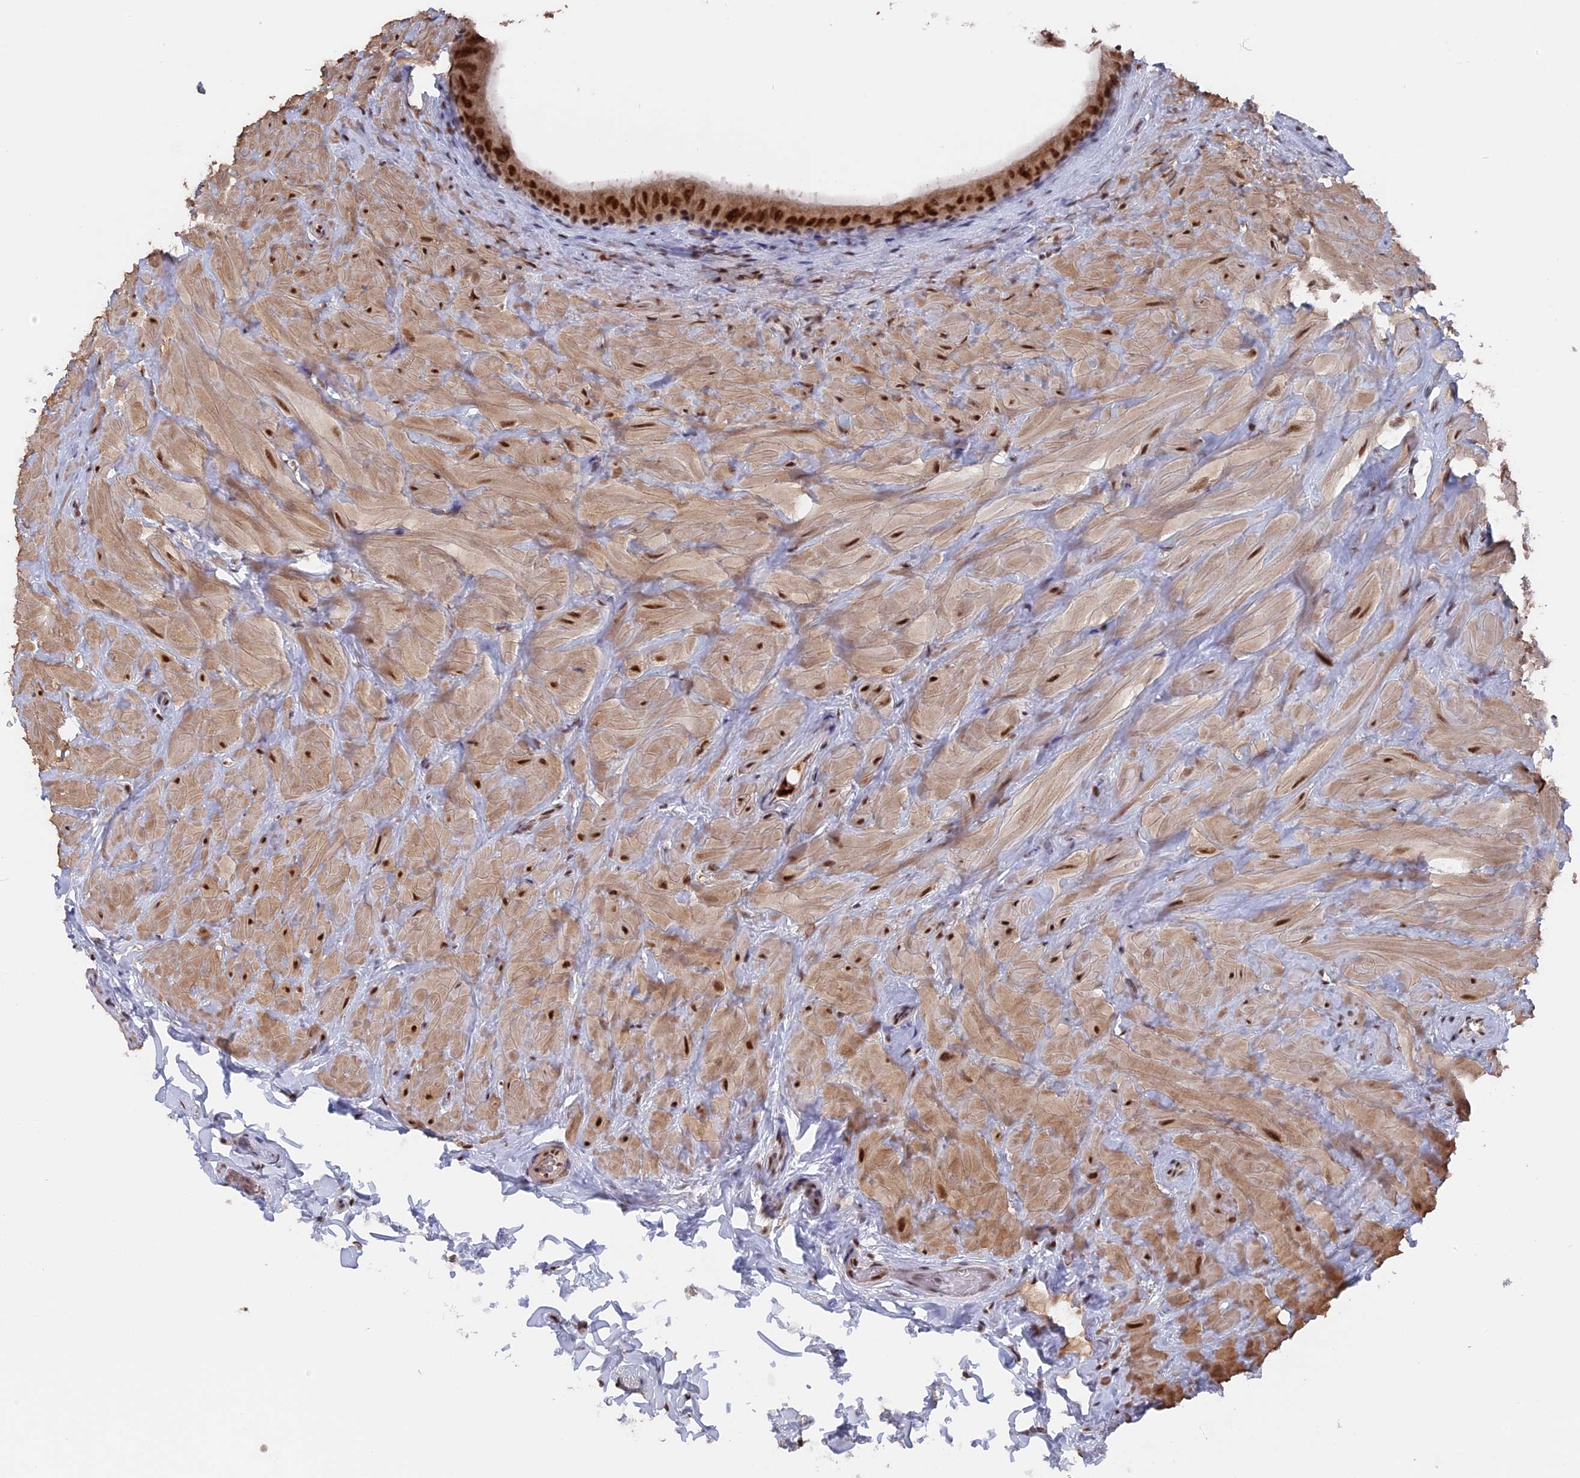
{"staining": {"intensity": "strong", "quantity": ">75%", "location": "nuclear"}, "tissue": "epididymis", "cell_type": "Glandular cells", "image_type": "normal", "snomed": [{"axis": "morphology", "description": "Normal tissue, NOS"}, {"axis": "topography", "description": "Soft tissue"}, {"axis": "topography", "description": "Vascular tissue"}, {"axis": "topography", "description": "Epididymis"}], "caption": "Immunohistochemistry micrograph of benign human epididymis stained for a protein (brown), which exhibits high levels of strong nuclear staining in approximately >75% of glandular cells.", "gene": "SF3A2", "patient": {"sex": "male", "age": 49}}